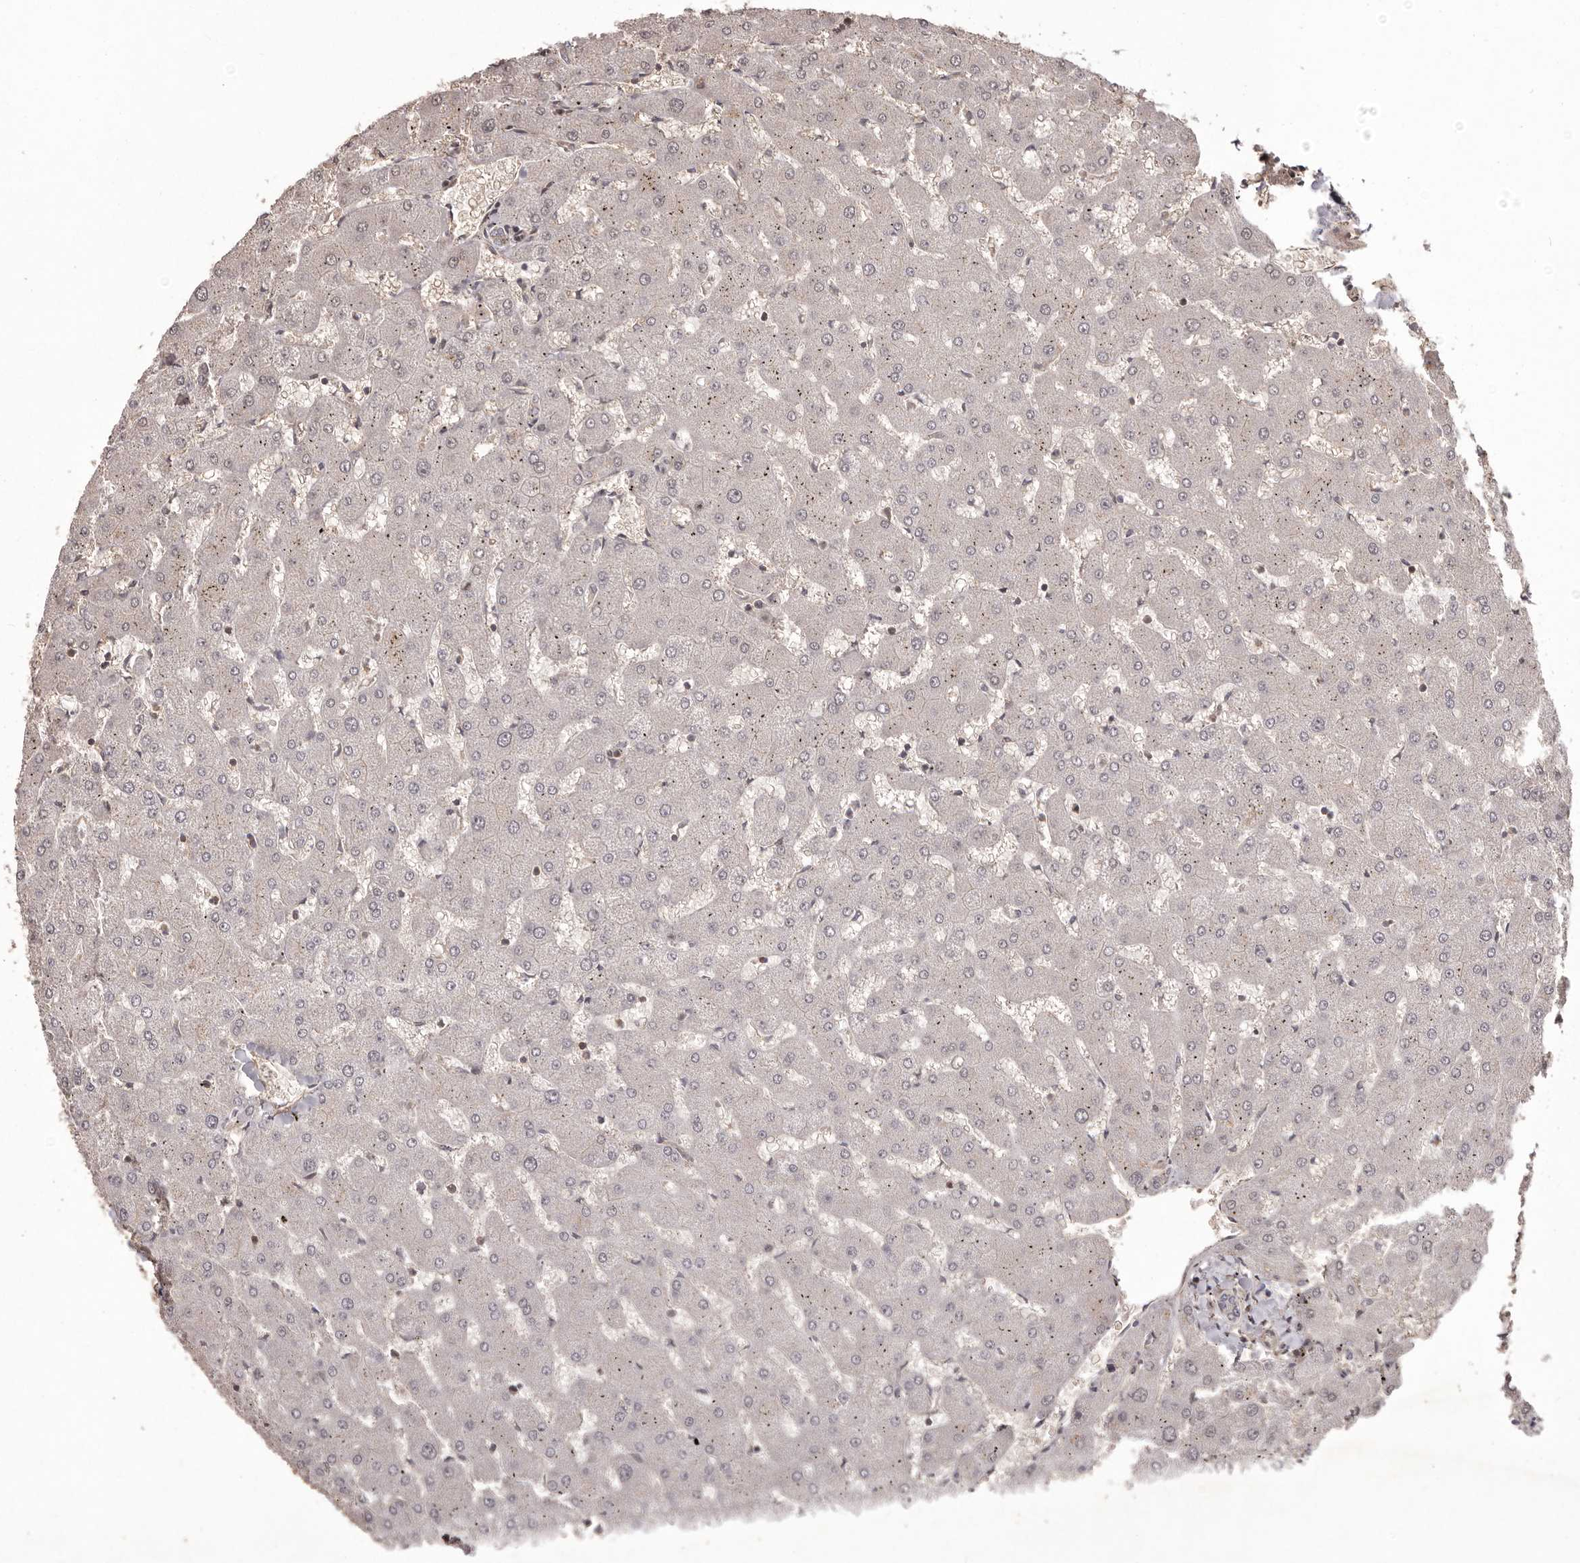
{"staining": {"intensity": "negative", "quantity": "none", "location": "none"}, "tissue": "liver", "cell_type": "Cholangiocytes", "image_type": "normal", "snomed": [{"axis": "morphology", "description": "Normal tissue, NOS"}, {"axis": "topography", "description": "Liver"}], "caption": "IHC of unremarkable liver reveals no positivity in cholangiocytes. (DAB IHC visualized using brightfield microscopy, high magnification).", "gene": "NFKBIA", "patient": {"sex": "female", "age": 63}}